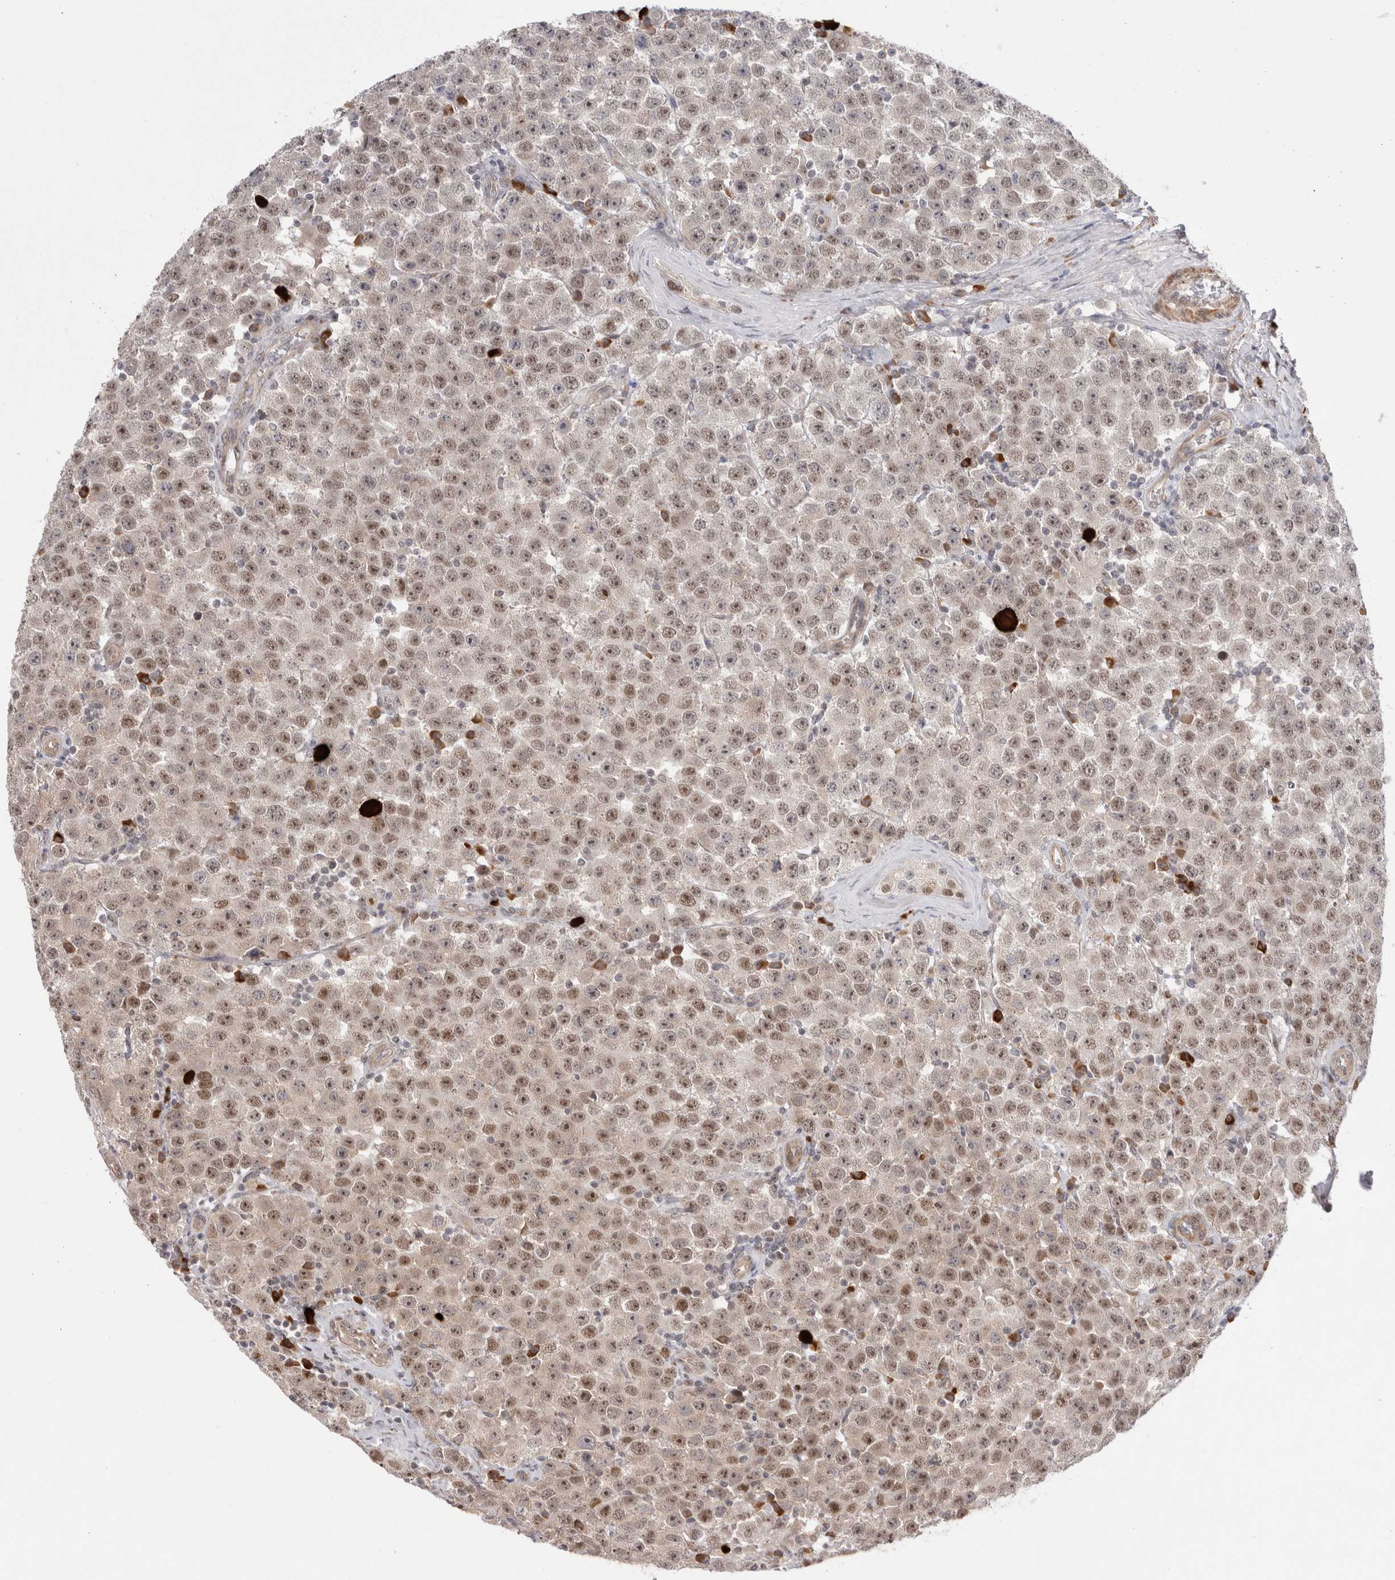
{"staining": {"intensity": "weak", "quantity": ">75%", "location": "nuclear"}, "tissue": "testis cancer", "cell_type": "Tumor cells", "image_type": "cancer", "snomed": [{"axis": "morphology", "description": "Seminoma, NOS"}, {"axis": "topography", "description": "Testis"}], "caption": "Immunohistochemical staining of human testis cancer (seminoma) shows low levels of weak nuclear protein staining in approximately >75% of tumor cells.", "gene": "EXOSC4", "patient": {"sex": "male", "age": 28}}